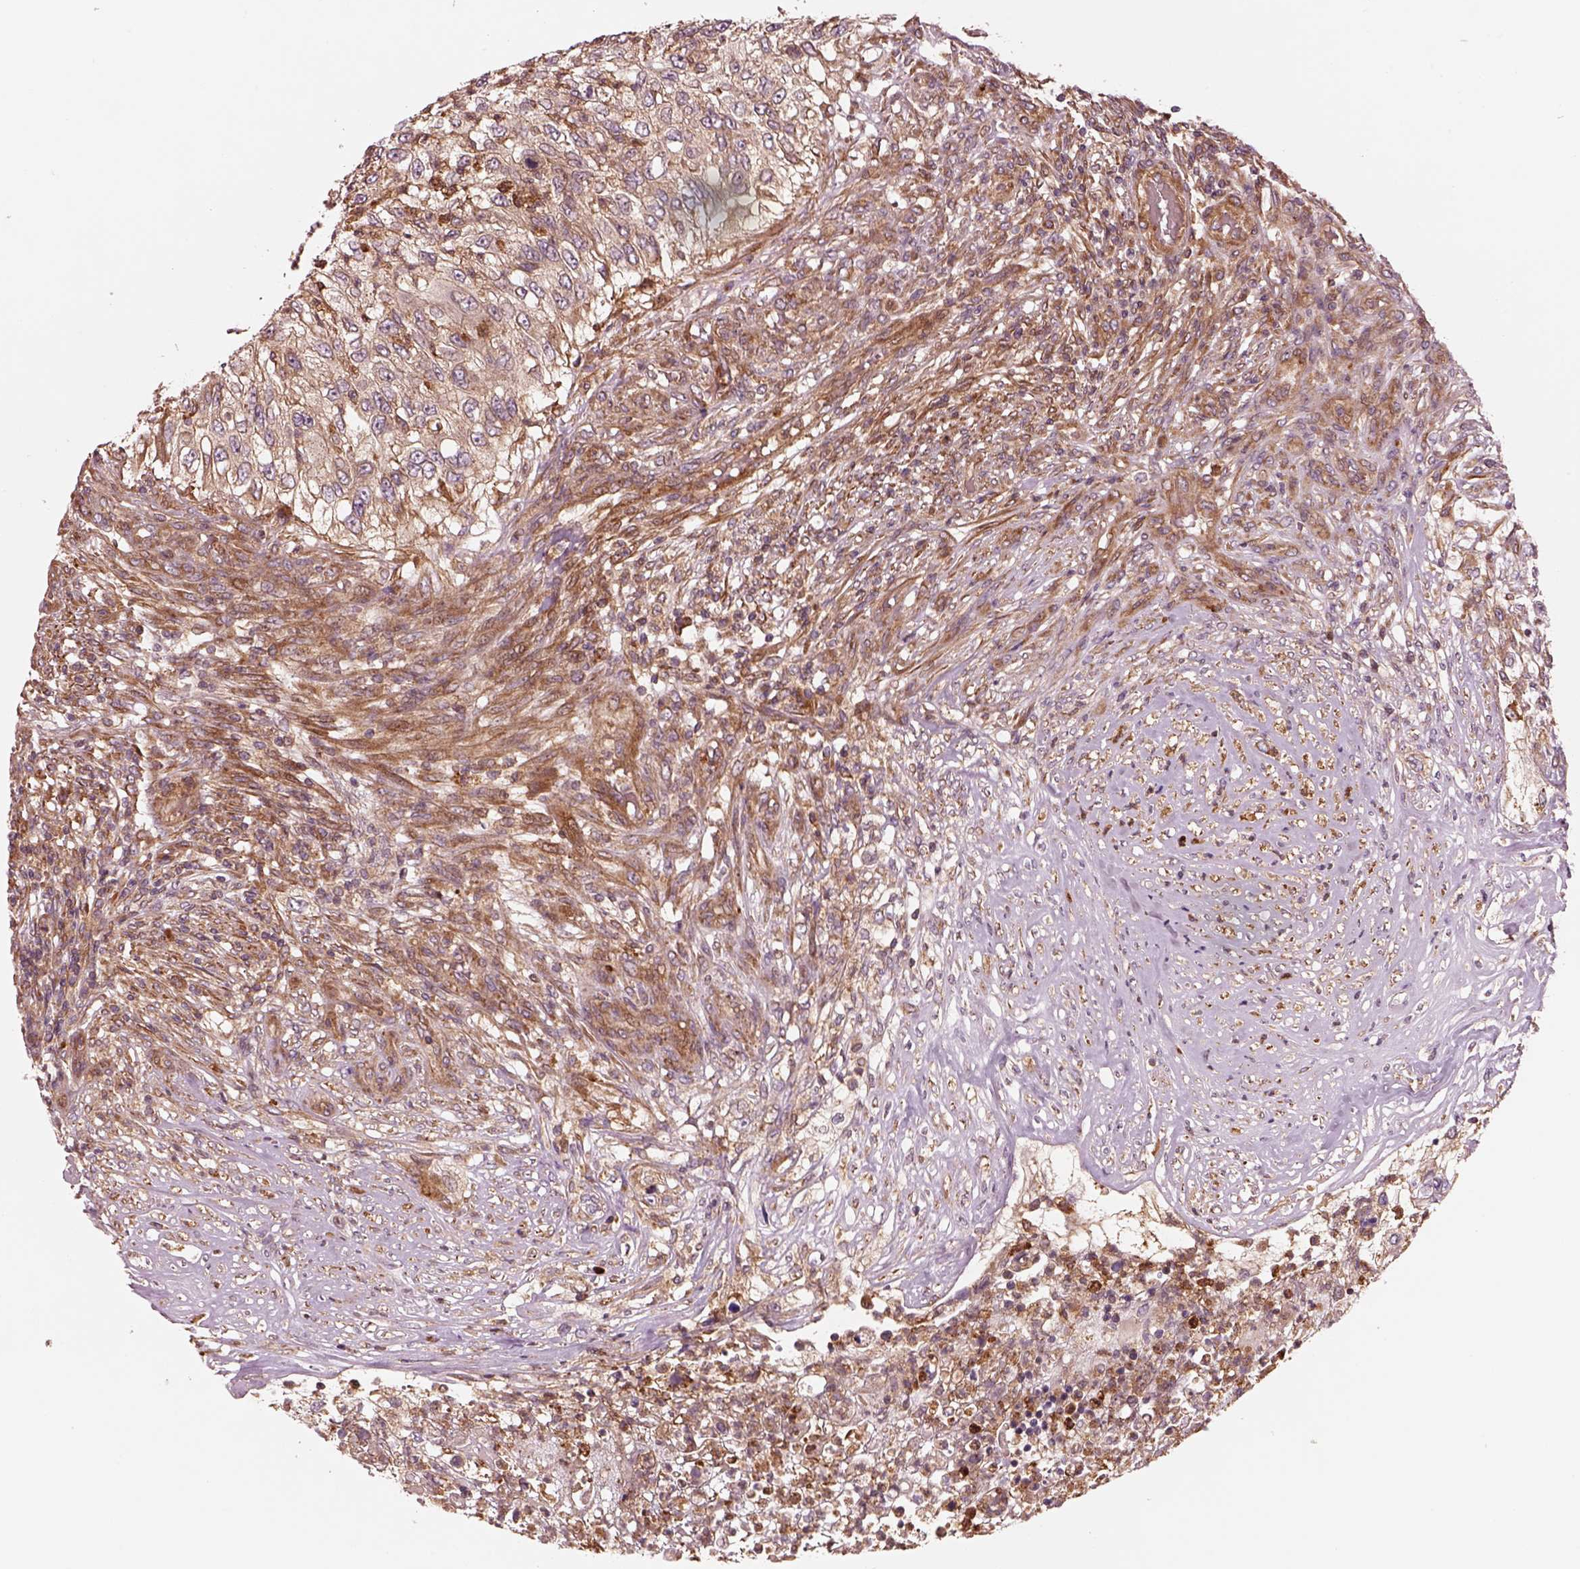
{"staining": {"intensity": "moderate", "quantity": "<25%", "location": "cytoplasmic/membranous"}, "tissue": "urothelial cancer", "cell_type": "Tumor cells", "image_type": "cancer", "snomed": [{"axis": "morphology", "description": "Urothelial carcinoma, High grade"}, {"axis": "topography", "description": "Urinary bladder"}], "caption": "Immunohistochemical staining of urothelial cancer demonstrates low levels of moderate cytoplasmic/membranous protein expression in about <25% of tumor cells. (DAB IHC with brightfield microscopy, high magnification).", "gene": "ASCC2", "patient": {"sex": "female", "age": 60}}